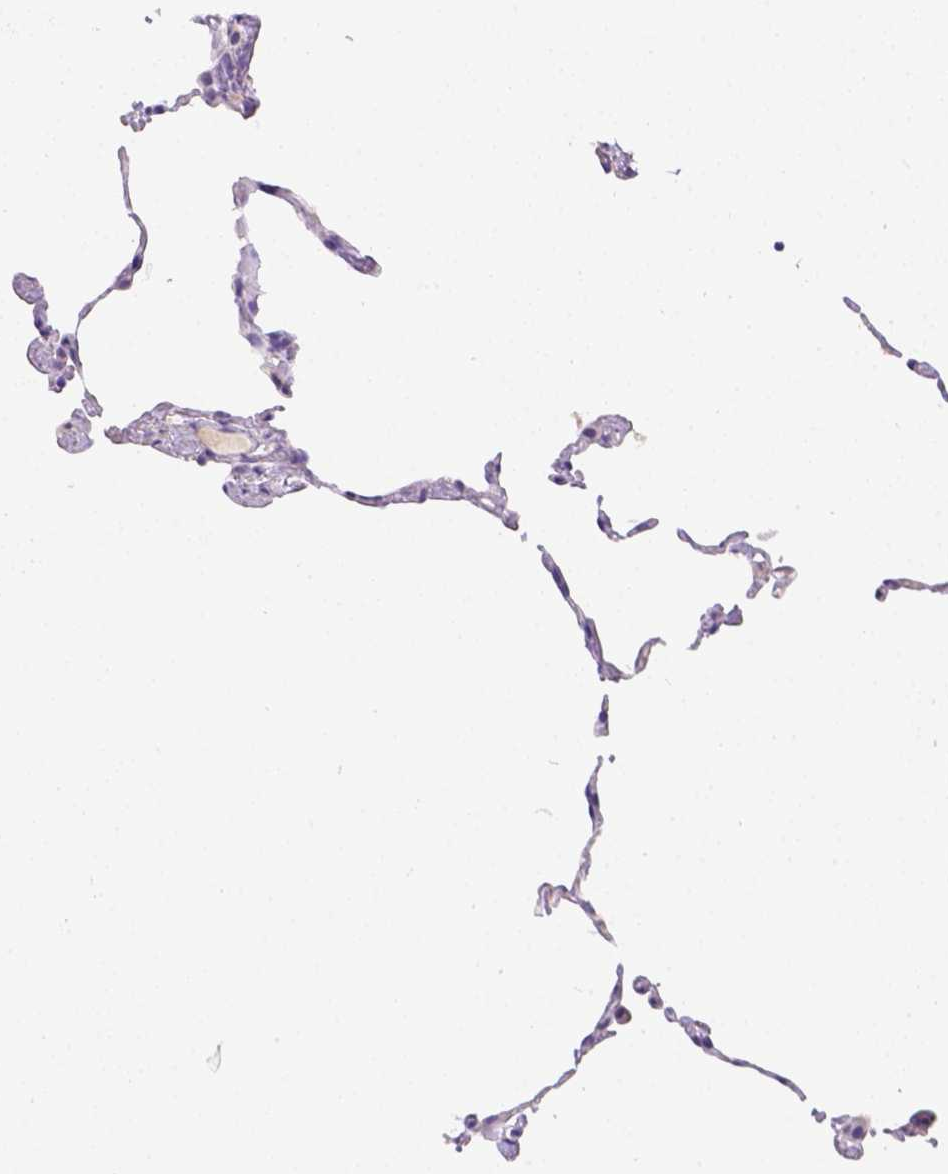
{"staining": {"intensity": "negative", "quantity": "none", "location": "none"}, "tissue": "lung", "cell_type": "Alveolar cells", "image_type": "normal", "snomed": [{"axis": "morphology", "description": "Normal tissue, NOS"}, {"axis": "topography", "description": "Lung"}], "caption": "Immunohistochemistry micrograph of normal lung stained for a protein (brown), which displays no positivity in alveolar cells.", "gene": "B3GAT1", "patient": {"sex": "female", "age": 57}}